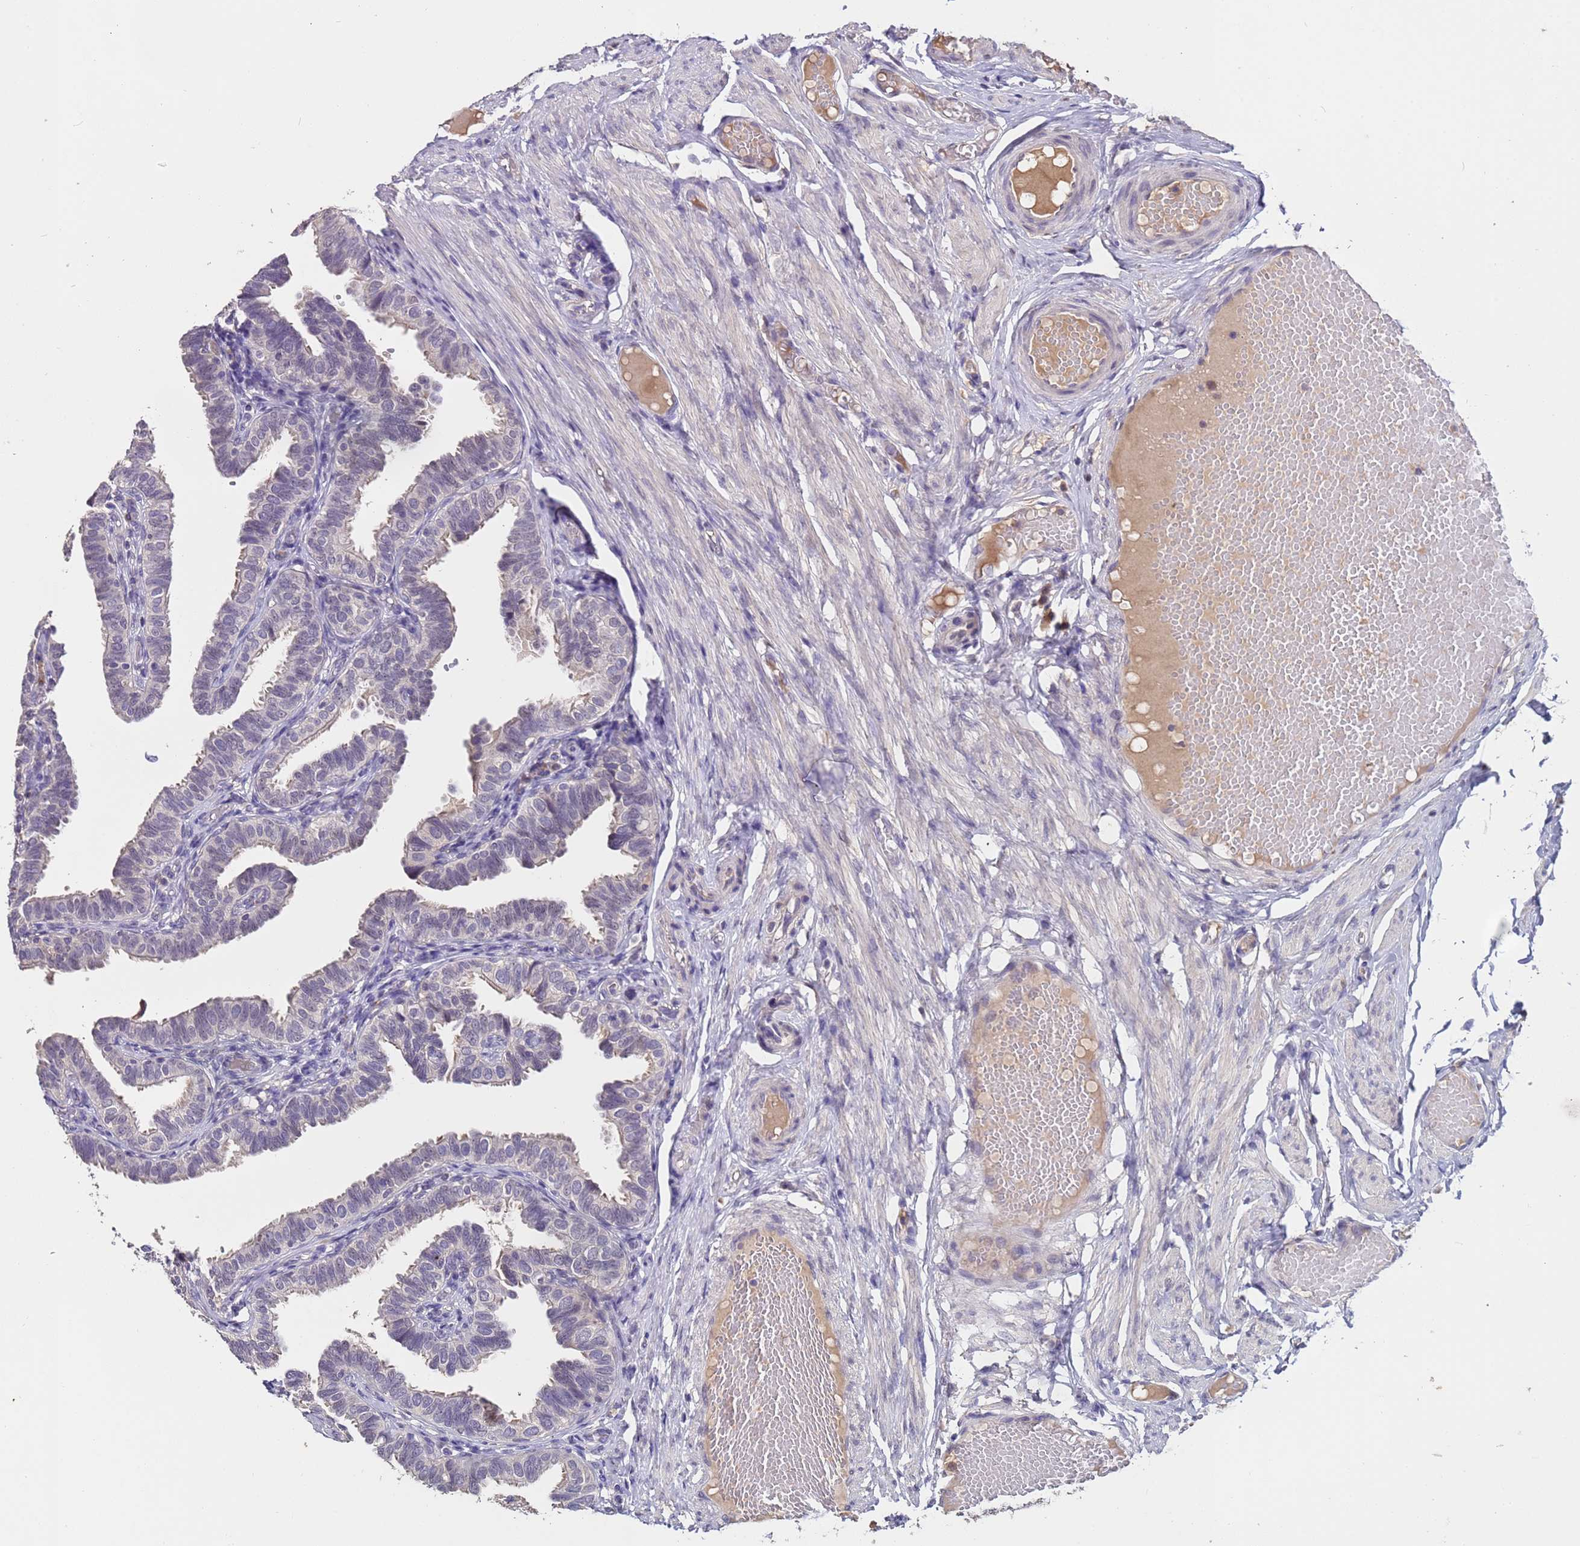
{"staining": {"intensity": "weak", "quantity": "25%-75%", "location": "nuclear"}, "tissue": "fallopian tube", "cell_type": "Glandular cells", "image_type": "normal", "snomed": [{"axis": "morphology", "description": "Normal tissue, NOS"}, {"axis": "topography", "description": "Fallopian tube"}], "caption": "IHC histopathology image of unremarkable human fallopian tube stained for a protein (brown), which demonstrates low levels of weak nuclear staining in approximately 25%-75% of glandular cells.", "gene": "ZNF248", "patient": {"sex": "female", "age": 39}}